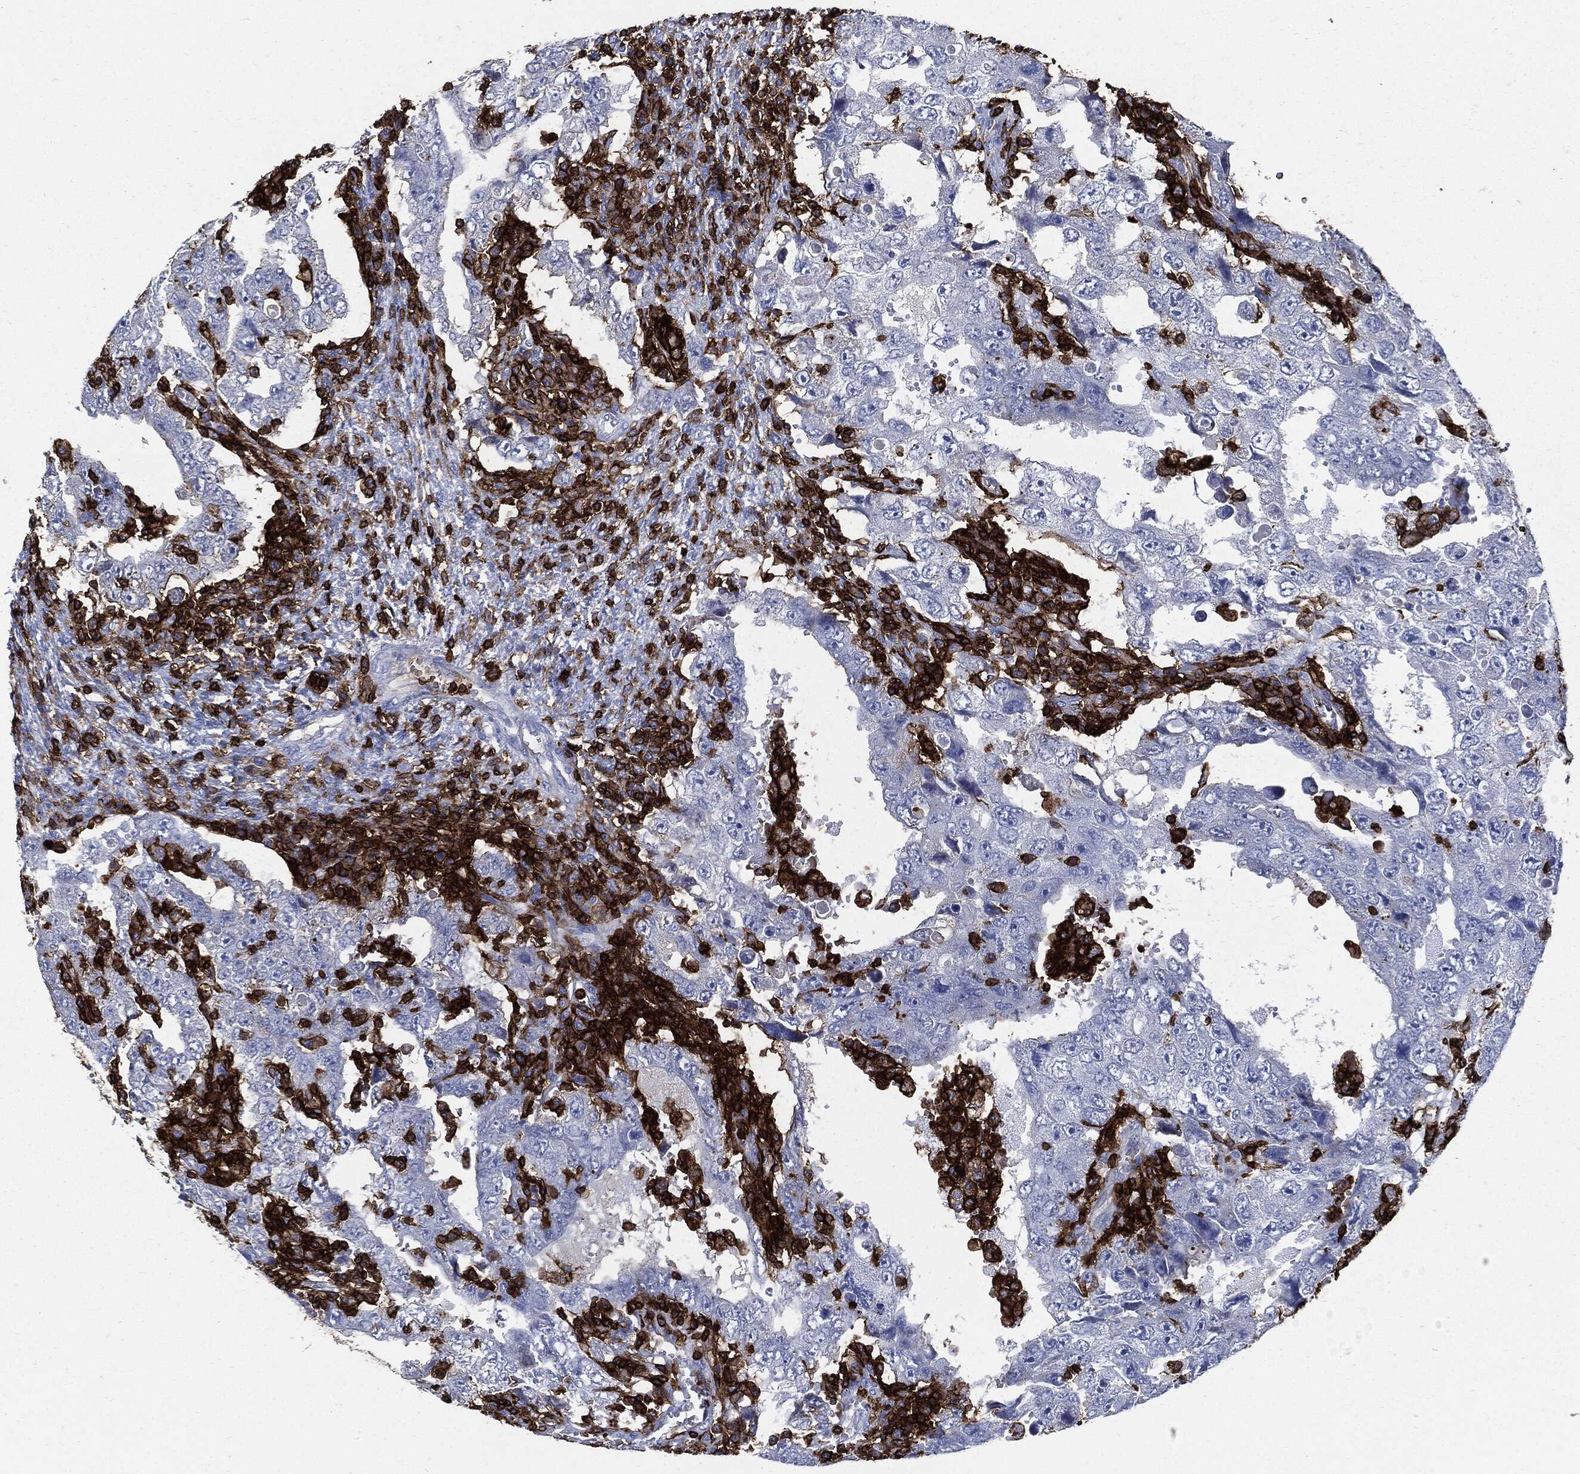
{"staining": {"intensity": "negative", "quantity": "none", "location": "none"}, "tissue": "testis cancer", "cell_type": "Tumor cells", "image_type": "cancer", "snomed": [{"axis": "morphology", "description": "Carcinoma, Embryonal, NOS"}, {"axis": "topography", "description": "Testis"}], "caption": "Tumor cells show no significant expression in testis cancer. (Brightfield microscopy of DAB immunohistochemistry at high magnification).", "gene": "PTPRC", "patient": {"sex": "male", "age": 26}}